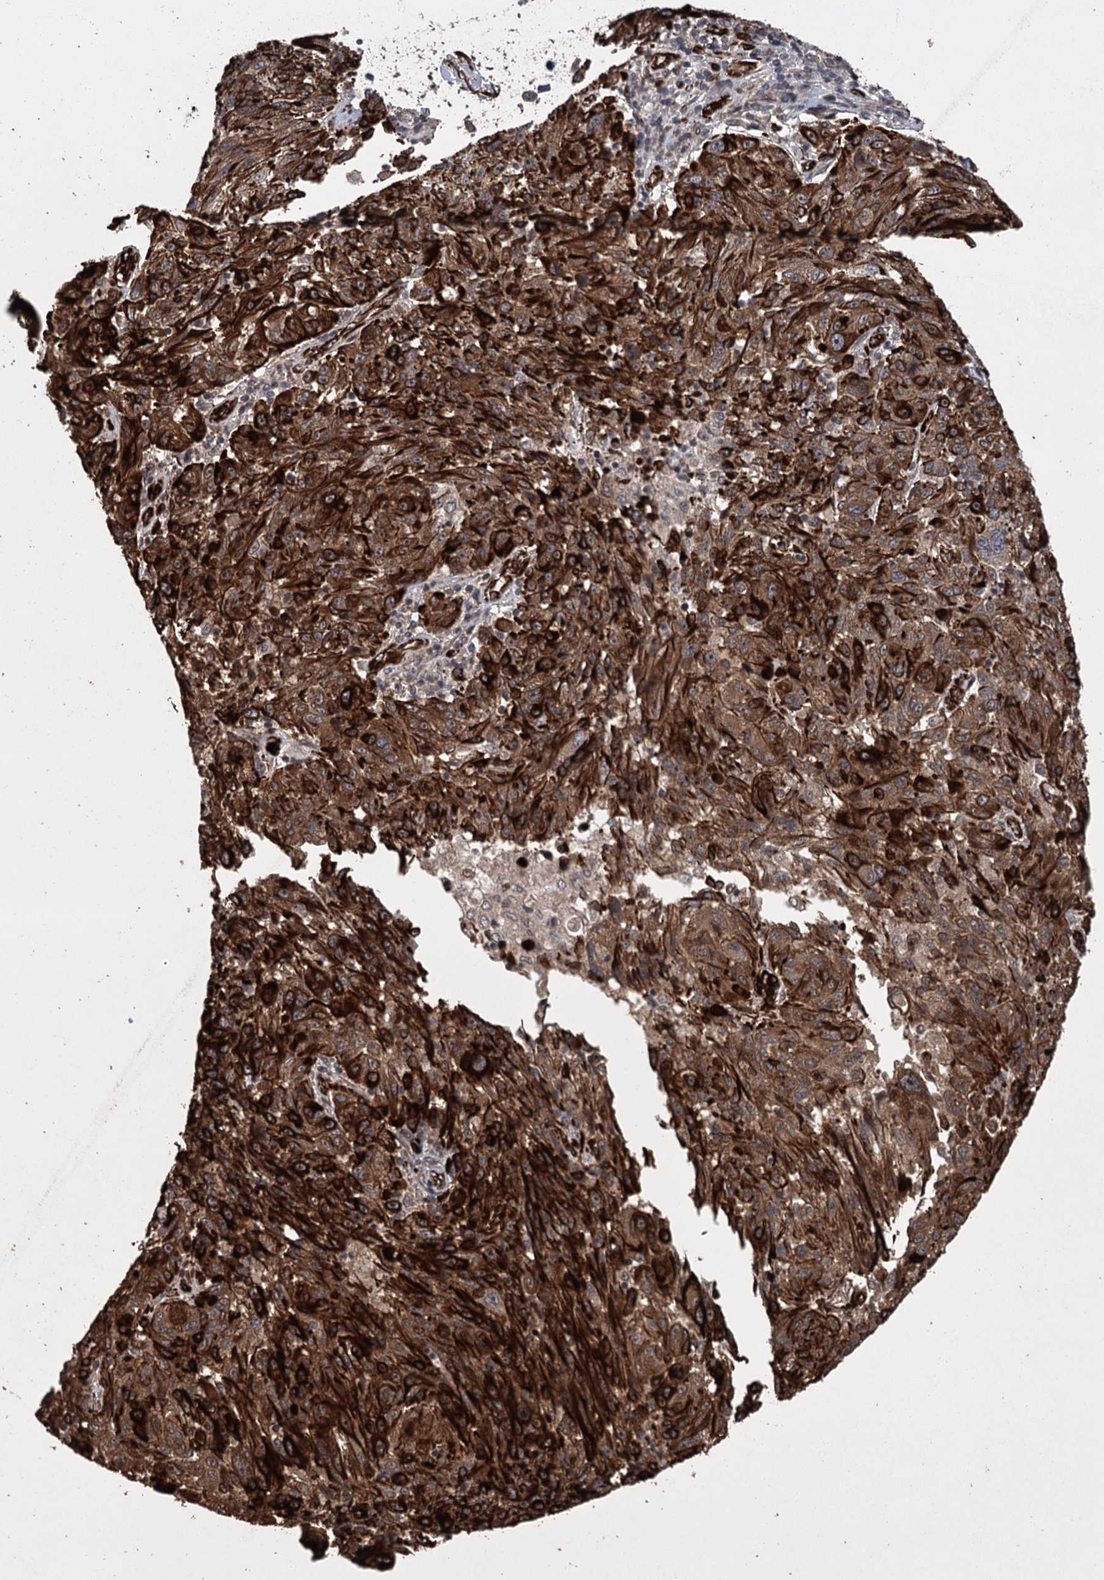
{"staining": {"intensity": "moderate", "quantity": ">75%", "location": "cytoplasmic/membranous"}, "tissue": "melanoma", "cell_type": "Tumor cells", "image_type": "cancer", "snomed": [{"axis": "morphology", "description": "Malignant melanoma, NOS"}, {"axis": "topography", "description": "Skin"}], "caption": "Immunohistochemical staining of human malignant melanoma demonstrates medium levels of moderate cytoplasmic/membranous staining in about >75% of tumor cells.", "gene": "RPAP3", "patient": {"sex": "male", "age": 53}}